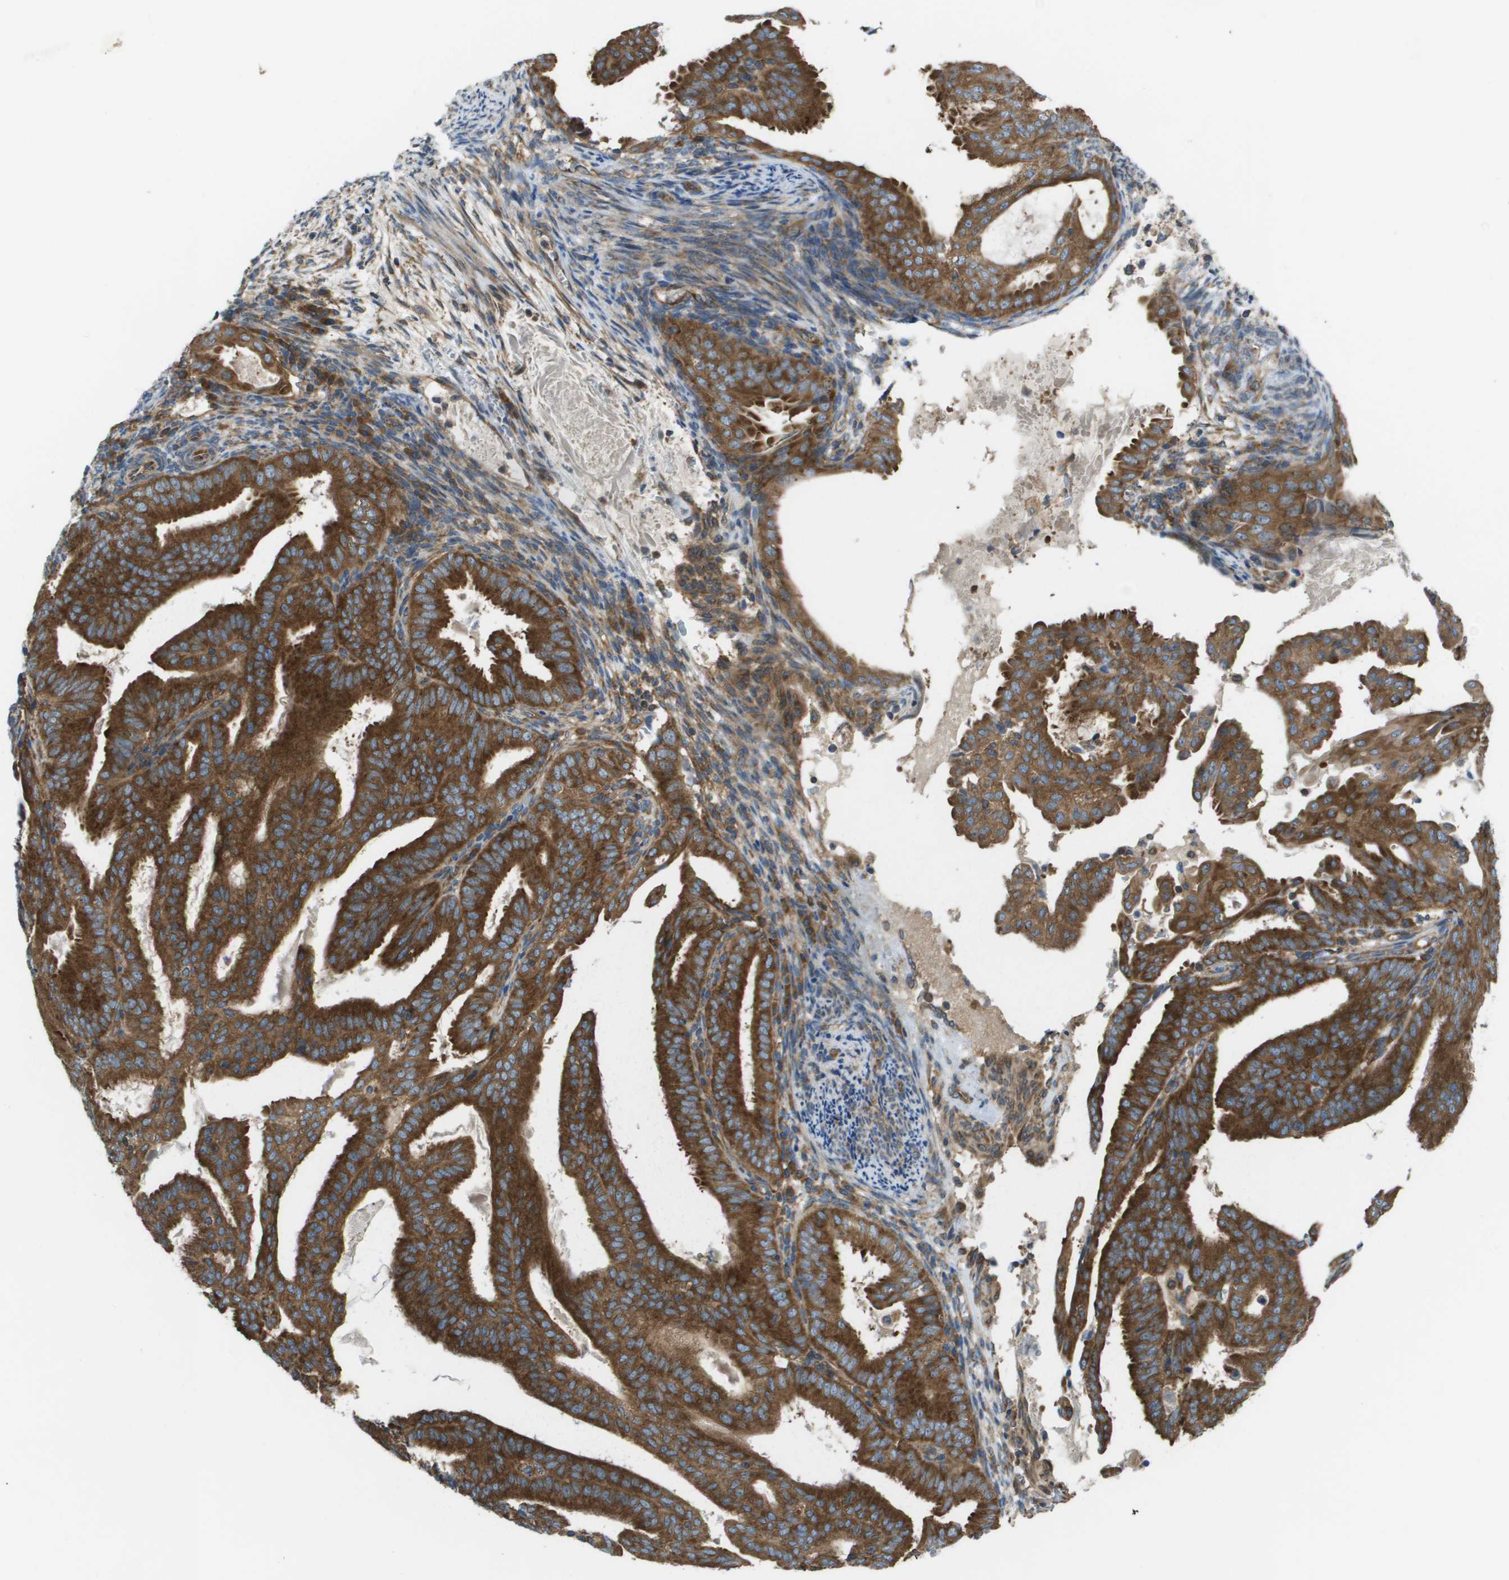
{"staining": {"intensity": "strong", "quantity": ">75%", "location": "cytoplasmic/membranous"}, "tissue": "endometrial cancer", "cell_type": "Tumor cells", "image_type": "cancer", "snomed": [{"axis": "morphology", "description": "Adenocarcinoma, NOS"}, {"axis": "topography", "description": "Endometrium"}], "caption": "This micrograph displays immunohistochemistry (IHC) staining of endometrial cancer, with high strong cytoplasmic/membranous staining in about >75% of tumor cells.", "gene": "EIF4G2", "patient": {"sex": "female", "age": 58}}